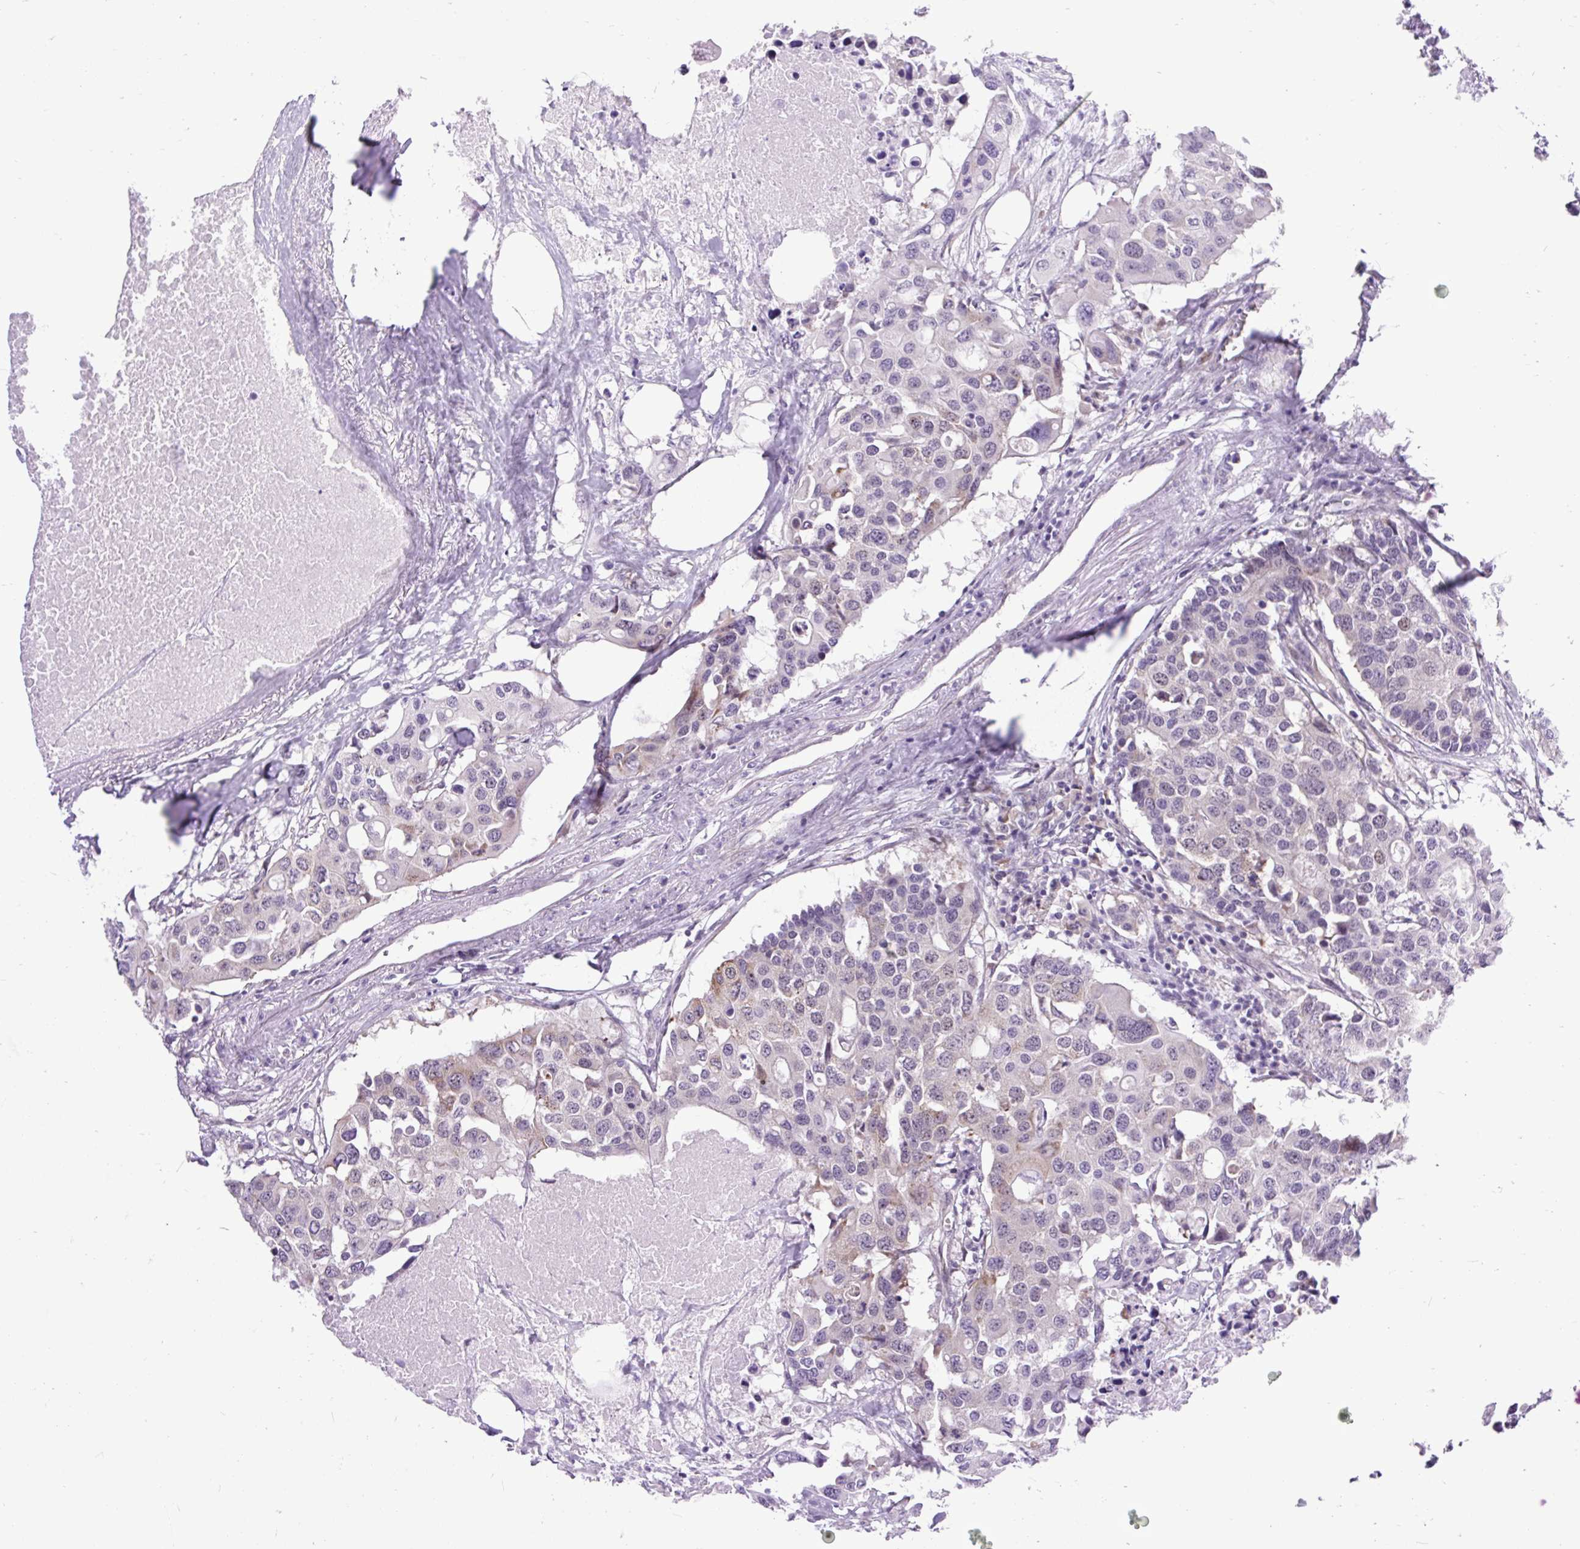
{"staining": {"intensity": "negative", "quantity": "none", "location": "none"}, "tissue": "colorectal cancer", "cell_type": "Tumor cells", "image_type": "cancer", "snomed": [{"axis": "morphology", "description": "Adenocarcinoma, NOS"}, {"axis": "topography", "description": "Colon"}], "caption": "High magnification brightfield microscopy of colorectal cancer (adenocarcinoma) stained with DAB (3,3'-diaminobenzidine) (brown) and counterstained with hematoxylin (blue): tumor cells show no significant positivity.", "gene": "CLK2", "patient": {"sex": "male", "age": 77}}